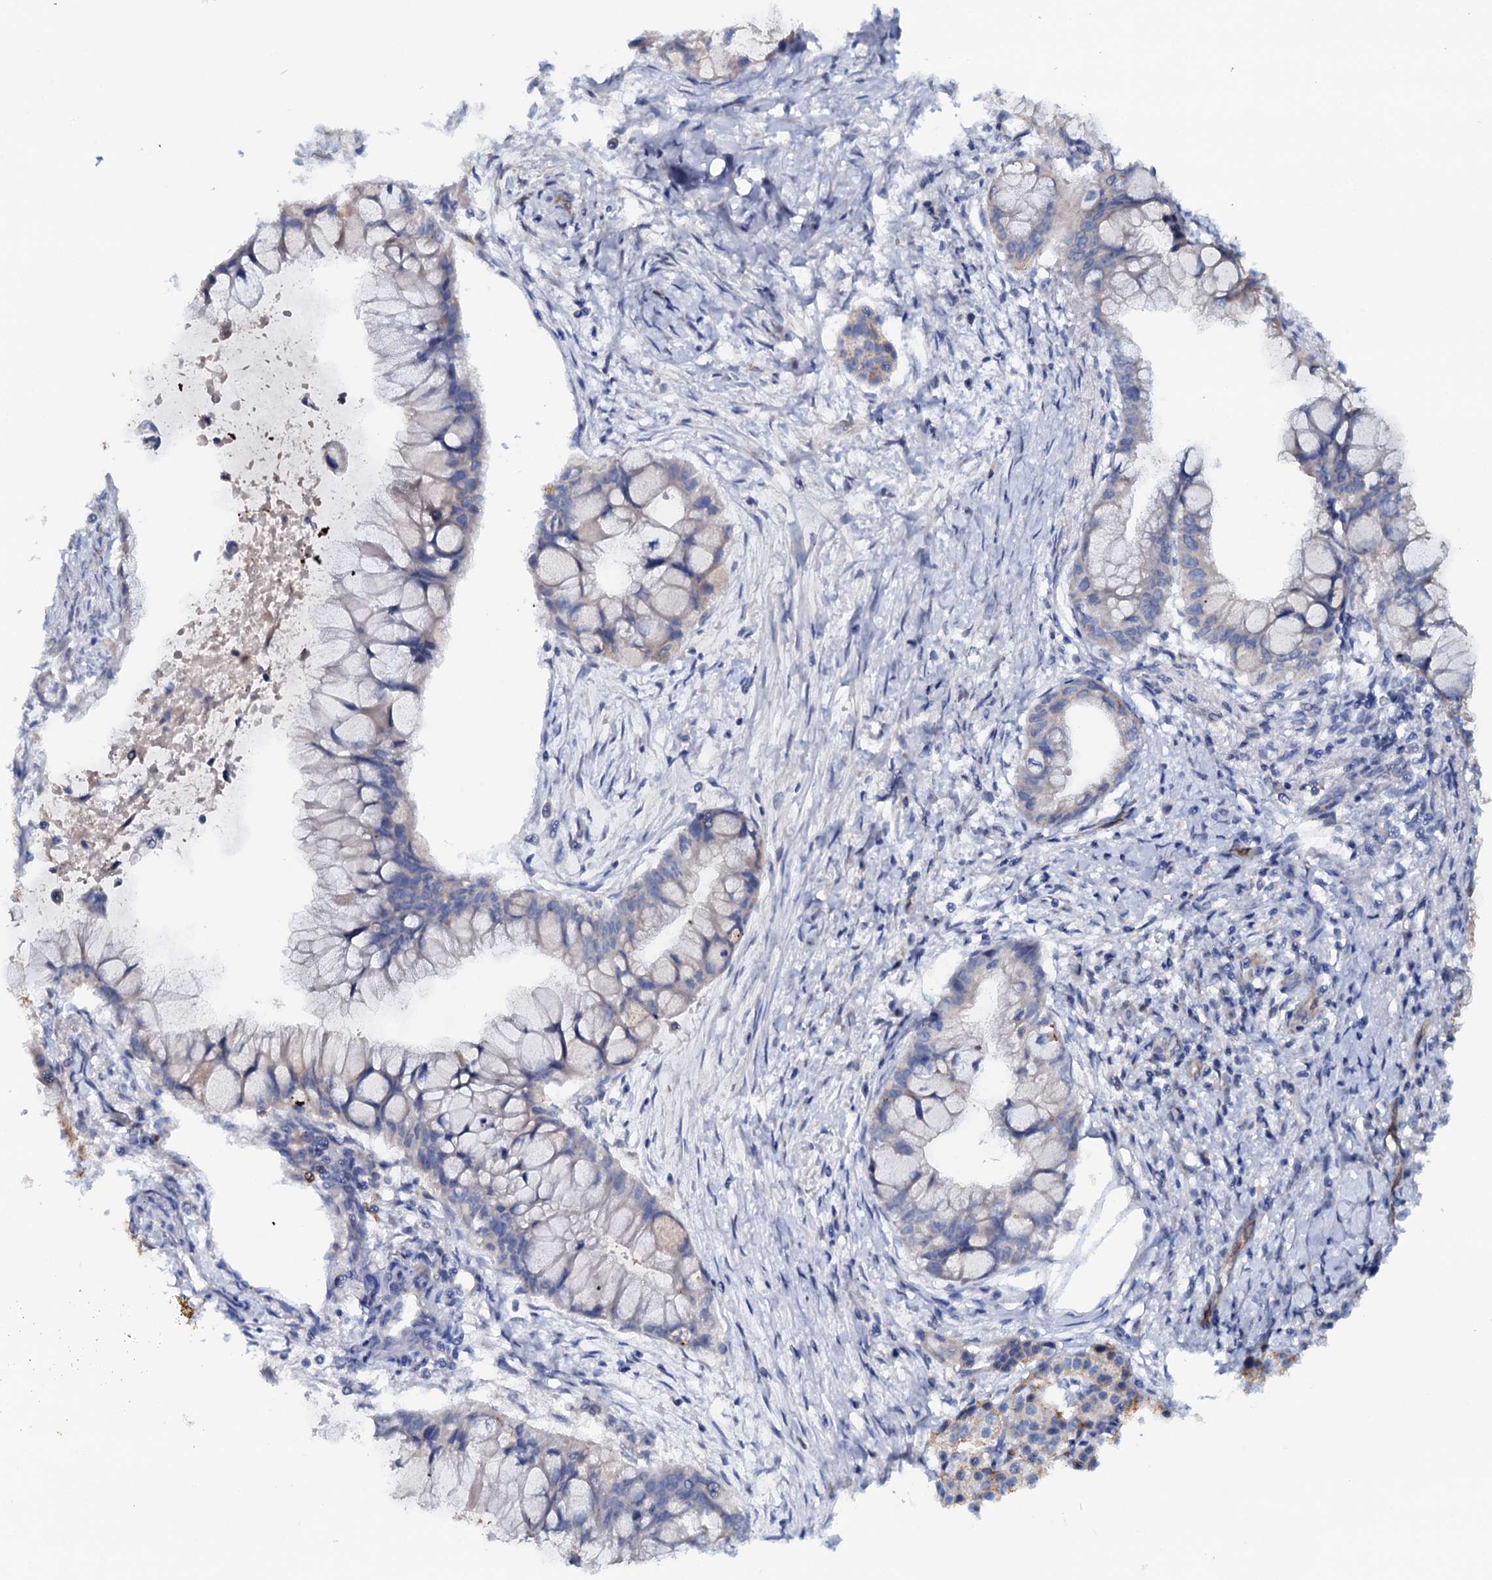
{"staining": {"intensity": "negative", "quantity": "none", "location": "none"}, "tissue": "pancreatic cancer", "cell_type": "Tumor cells", "image_type": "cancer", "snomed": [{"axis": "morphology", "description": "Adenocarcinoma, NOS"}, {"axis": "topography", "description": "Pancreas"}], "caption": "Immunohistochemistry image of neoplastic tissue: human pancreatic adenocarcinoma stained with DAB displays no significant protein expression in tumor cells.", "gene": "IL17RD", "patient": {"sex": "male", "age": 48}}